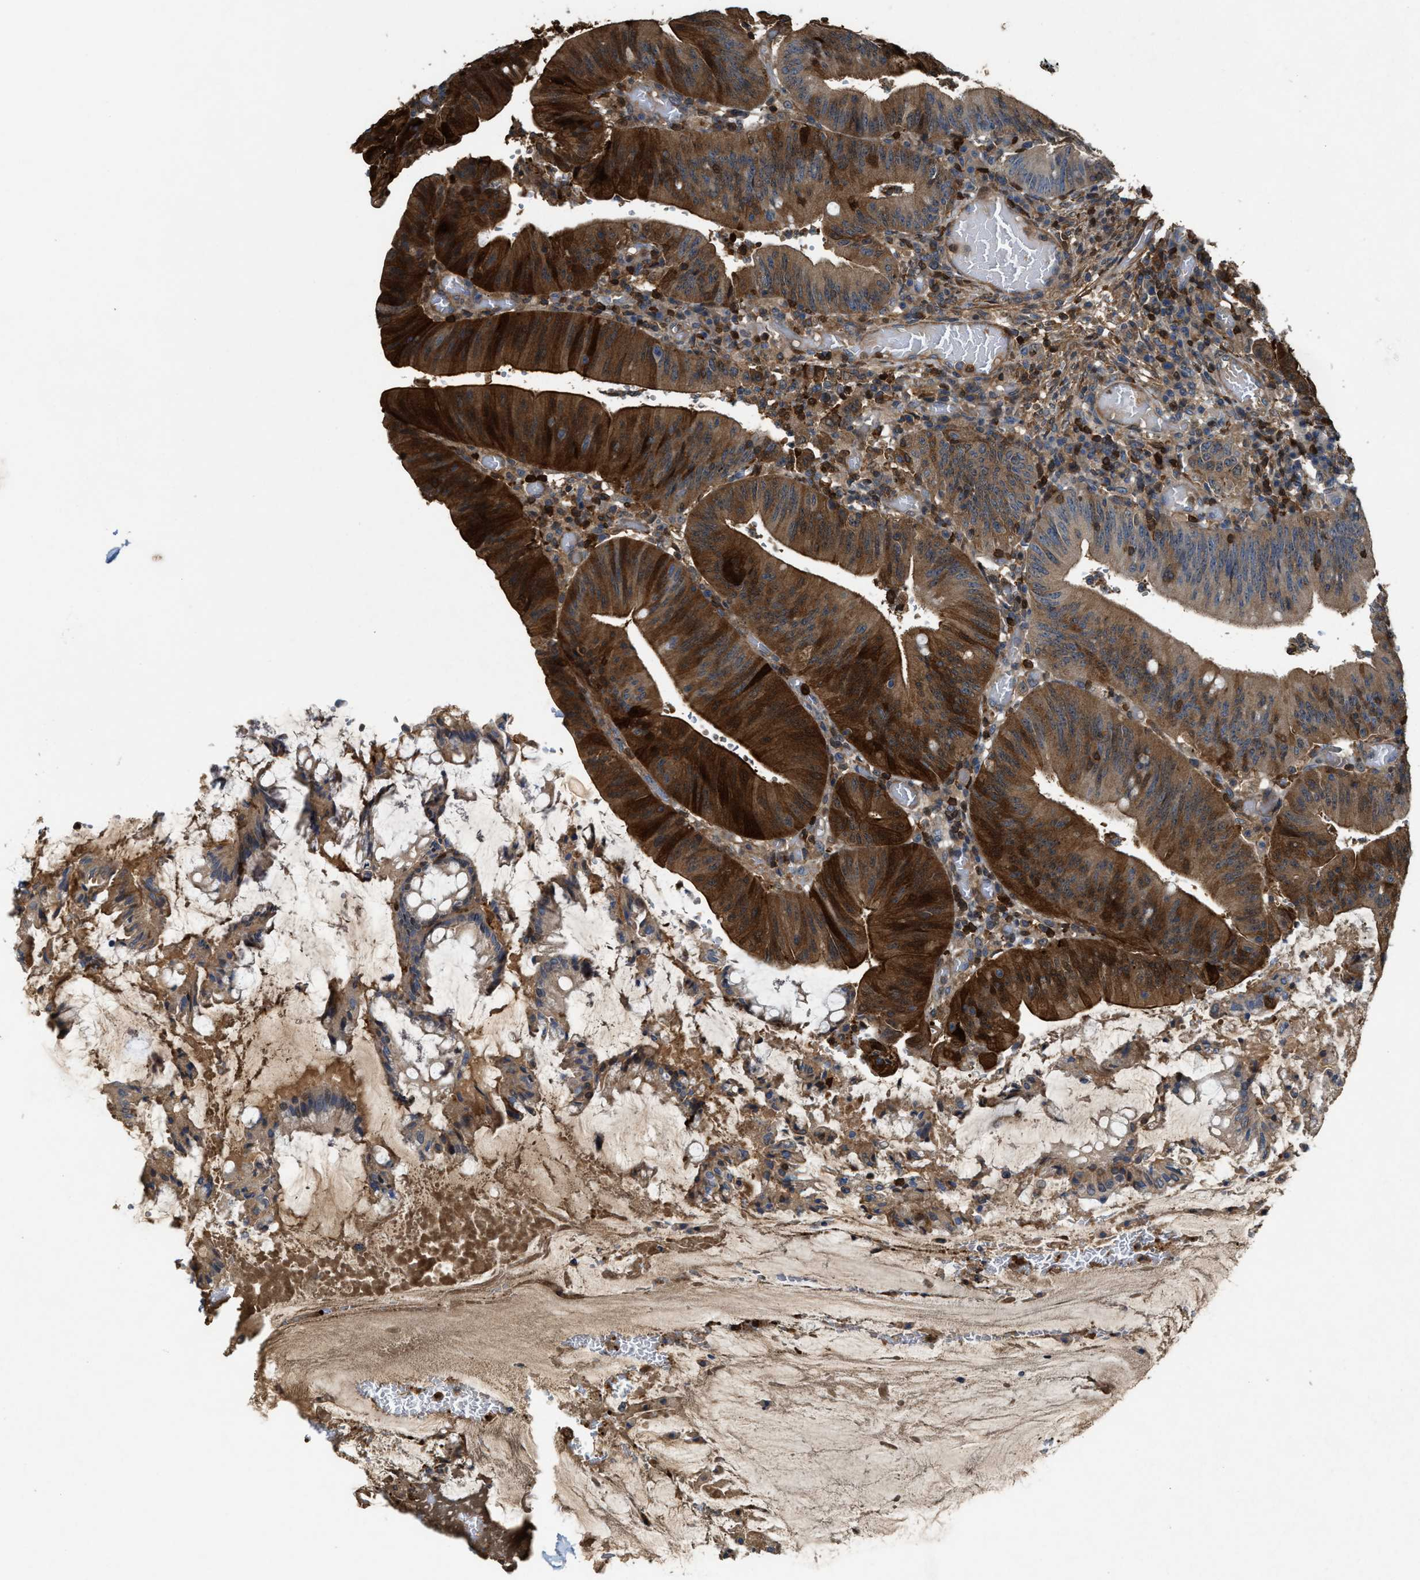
{"staining": {"intensity": "strong", "quantity": ">75%", "location": "cytoplasmic/membranous"}, "tissue": "colorectal cancer", "cell_type": "Tumor cells", "image_type": "cancer", "snomed": [{"axis": "morphology", "description": "Normal tissue, NOS"}, {"axis": "morphology", "description": "Adenocarcinoma, NOS"}, {"axis": "topography", "description": "Rectum"}], "caption": "Immunohistochemical staining of human adenocarcinoma (colorectal) shows high levels of strong cytoplasmic/membranous expression in about >75% of tumor cells.", "gene": "SERPINB5", "patient": {"sex": "female", "age": 66}}